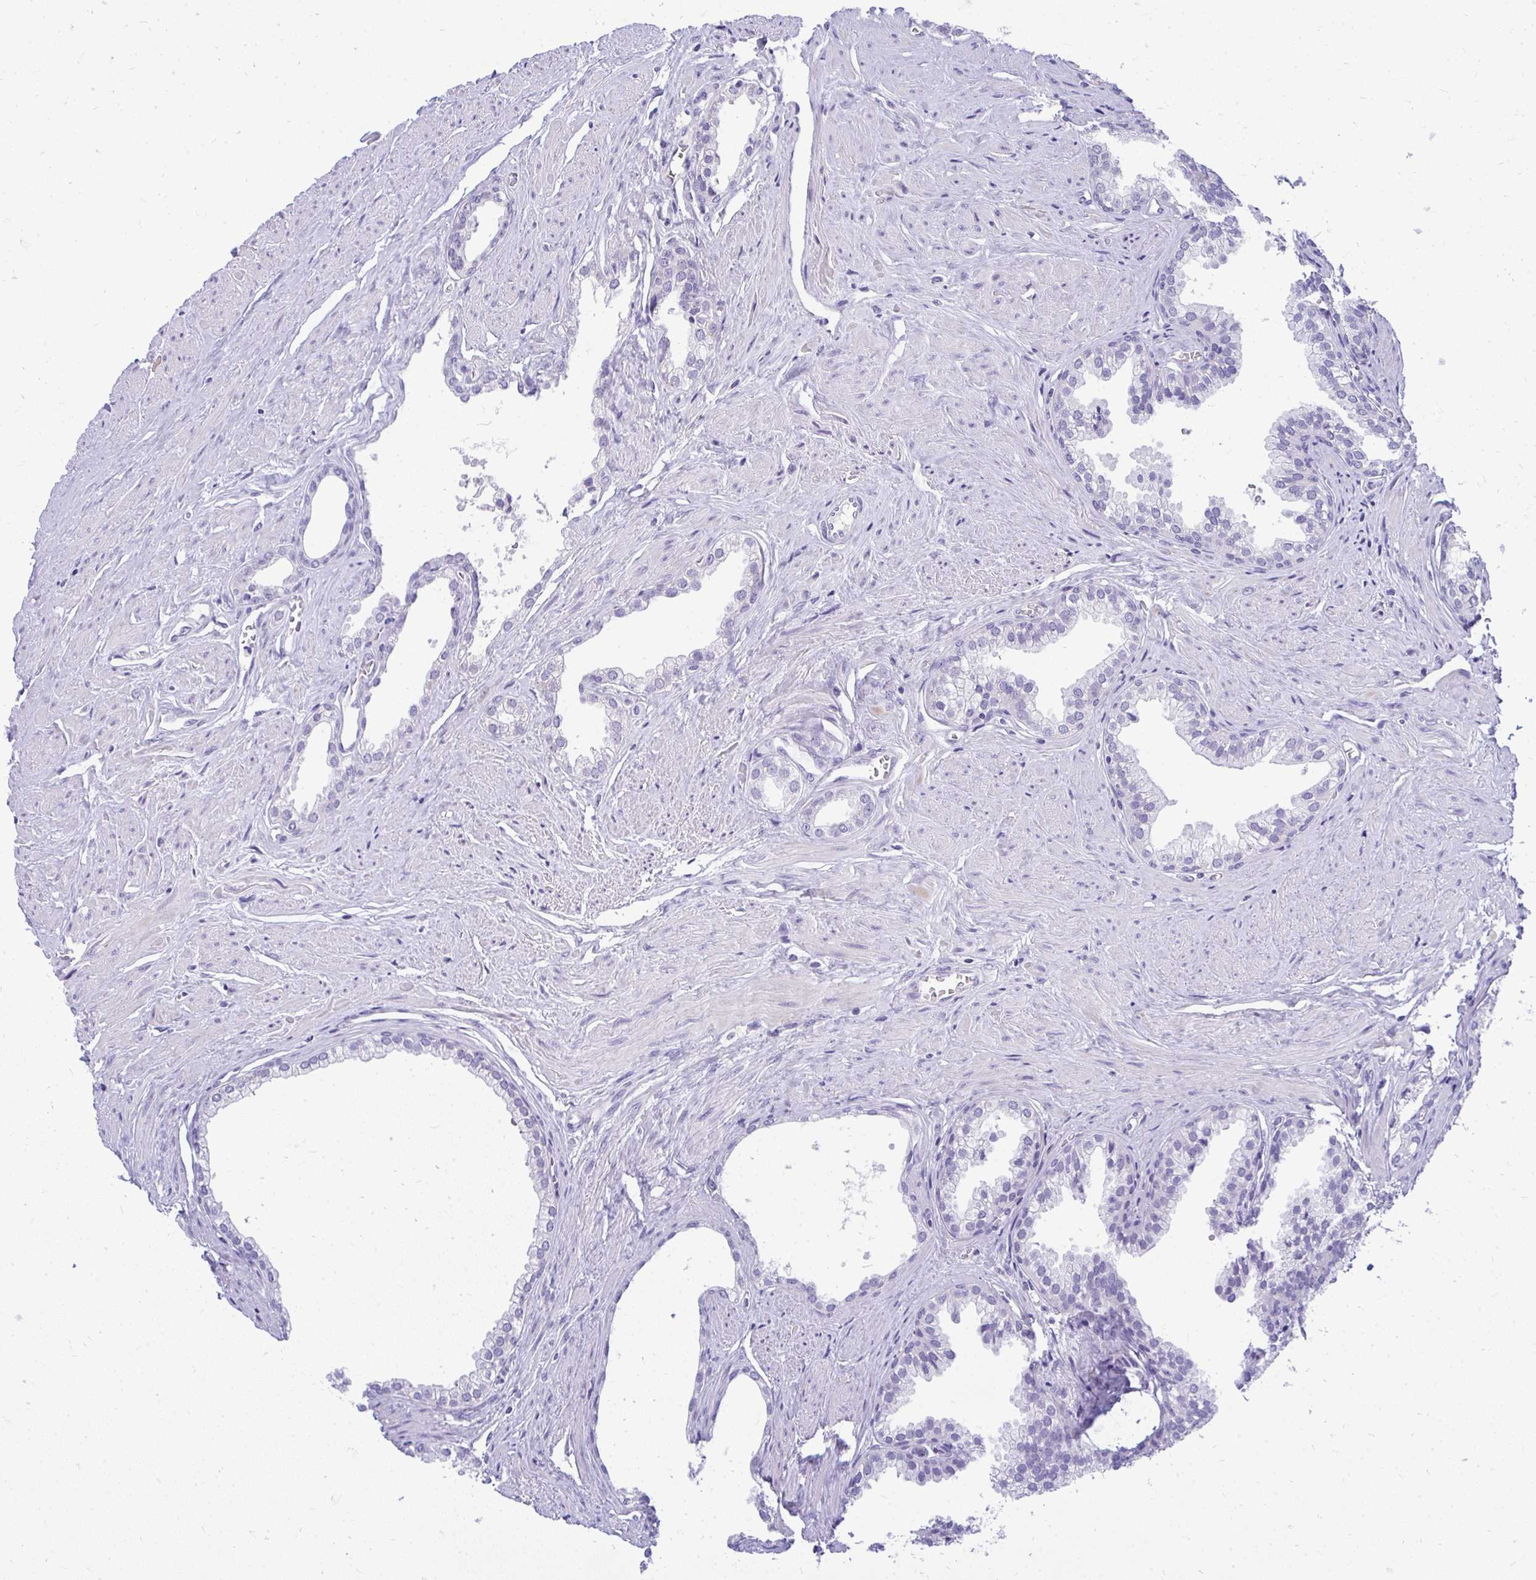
{"staining": {"intensity": "negative", "quantity": "none", "location": "none"}, "tissue": "prostate", "cell_type": "Glandular cells", "image_type": "normal", "snomed": [{"axis": "morphology", "description": "Normal tissue, NOS"}, {"axis": "topography", "description": "Prostate"}, {"axis": "topography", "description": "Peripheral nerve tissue"}], "caption": "This is a histopathology image of IHC staining of unremarkable prostate, which shows no positivity in glandular cells.", "gene": "TSBP1", "patient": {"sex": "male", "age": 55}}